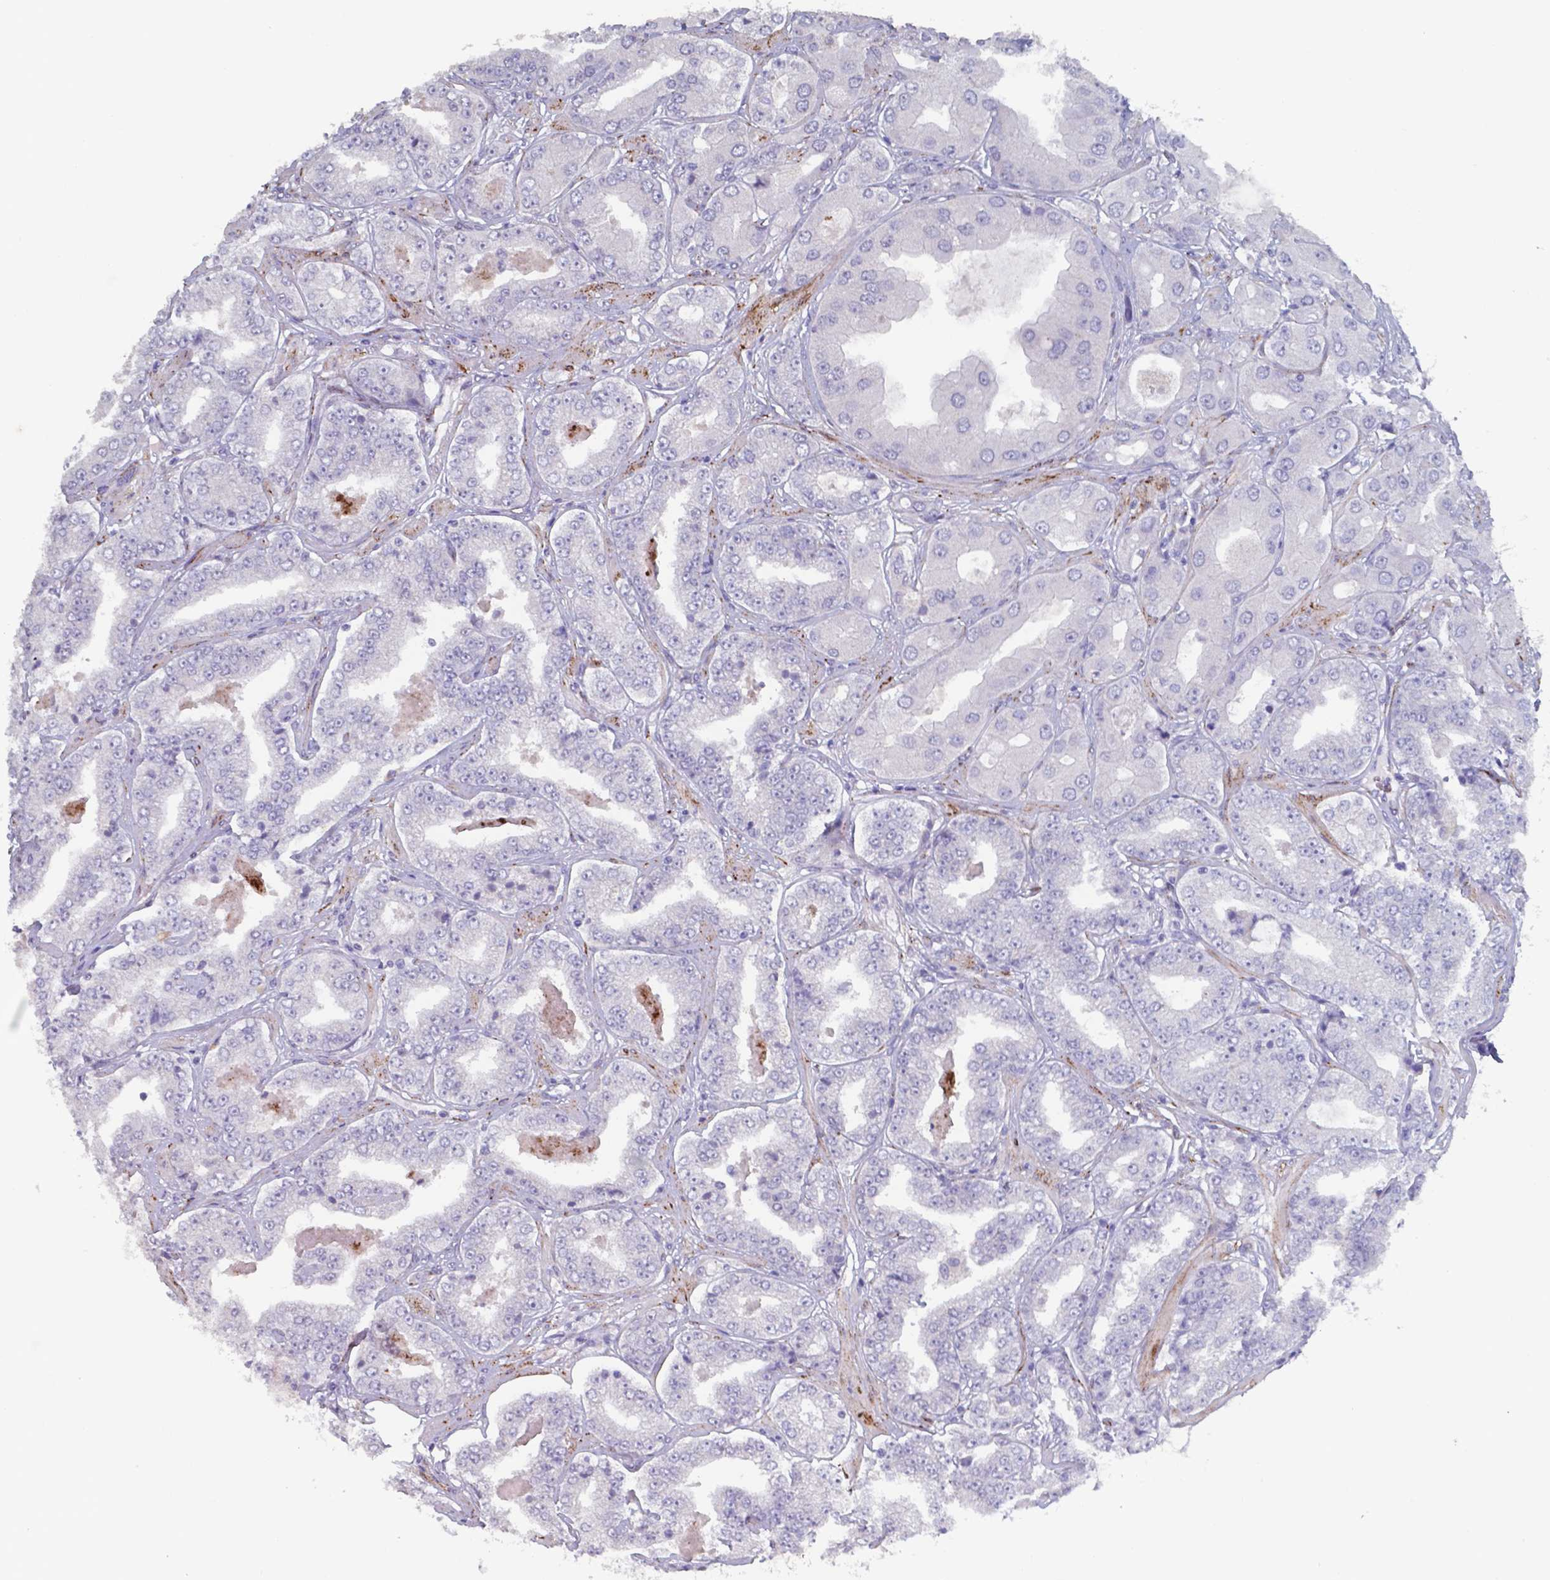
{"staining": {"intensity": "negative", "quantity": "none", "location": "none"}, "tissue": "prostate cancer", "cell_type": "Tumor cells", "image_type": "cancer", "snomed": [{"axis": "morphology", "description": "Adenocarcinoma, Low grade"}, {"axis": "topography", "description": "Prostate"}], "caption": "Prostate low-grade adenocarcinoma stained for a protein using IHC displays no positivity tumor cells.", "gene": "PLA2R1", "patient": {"sex": "male", "age": 60}}